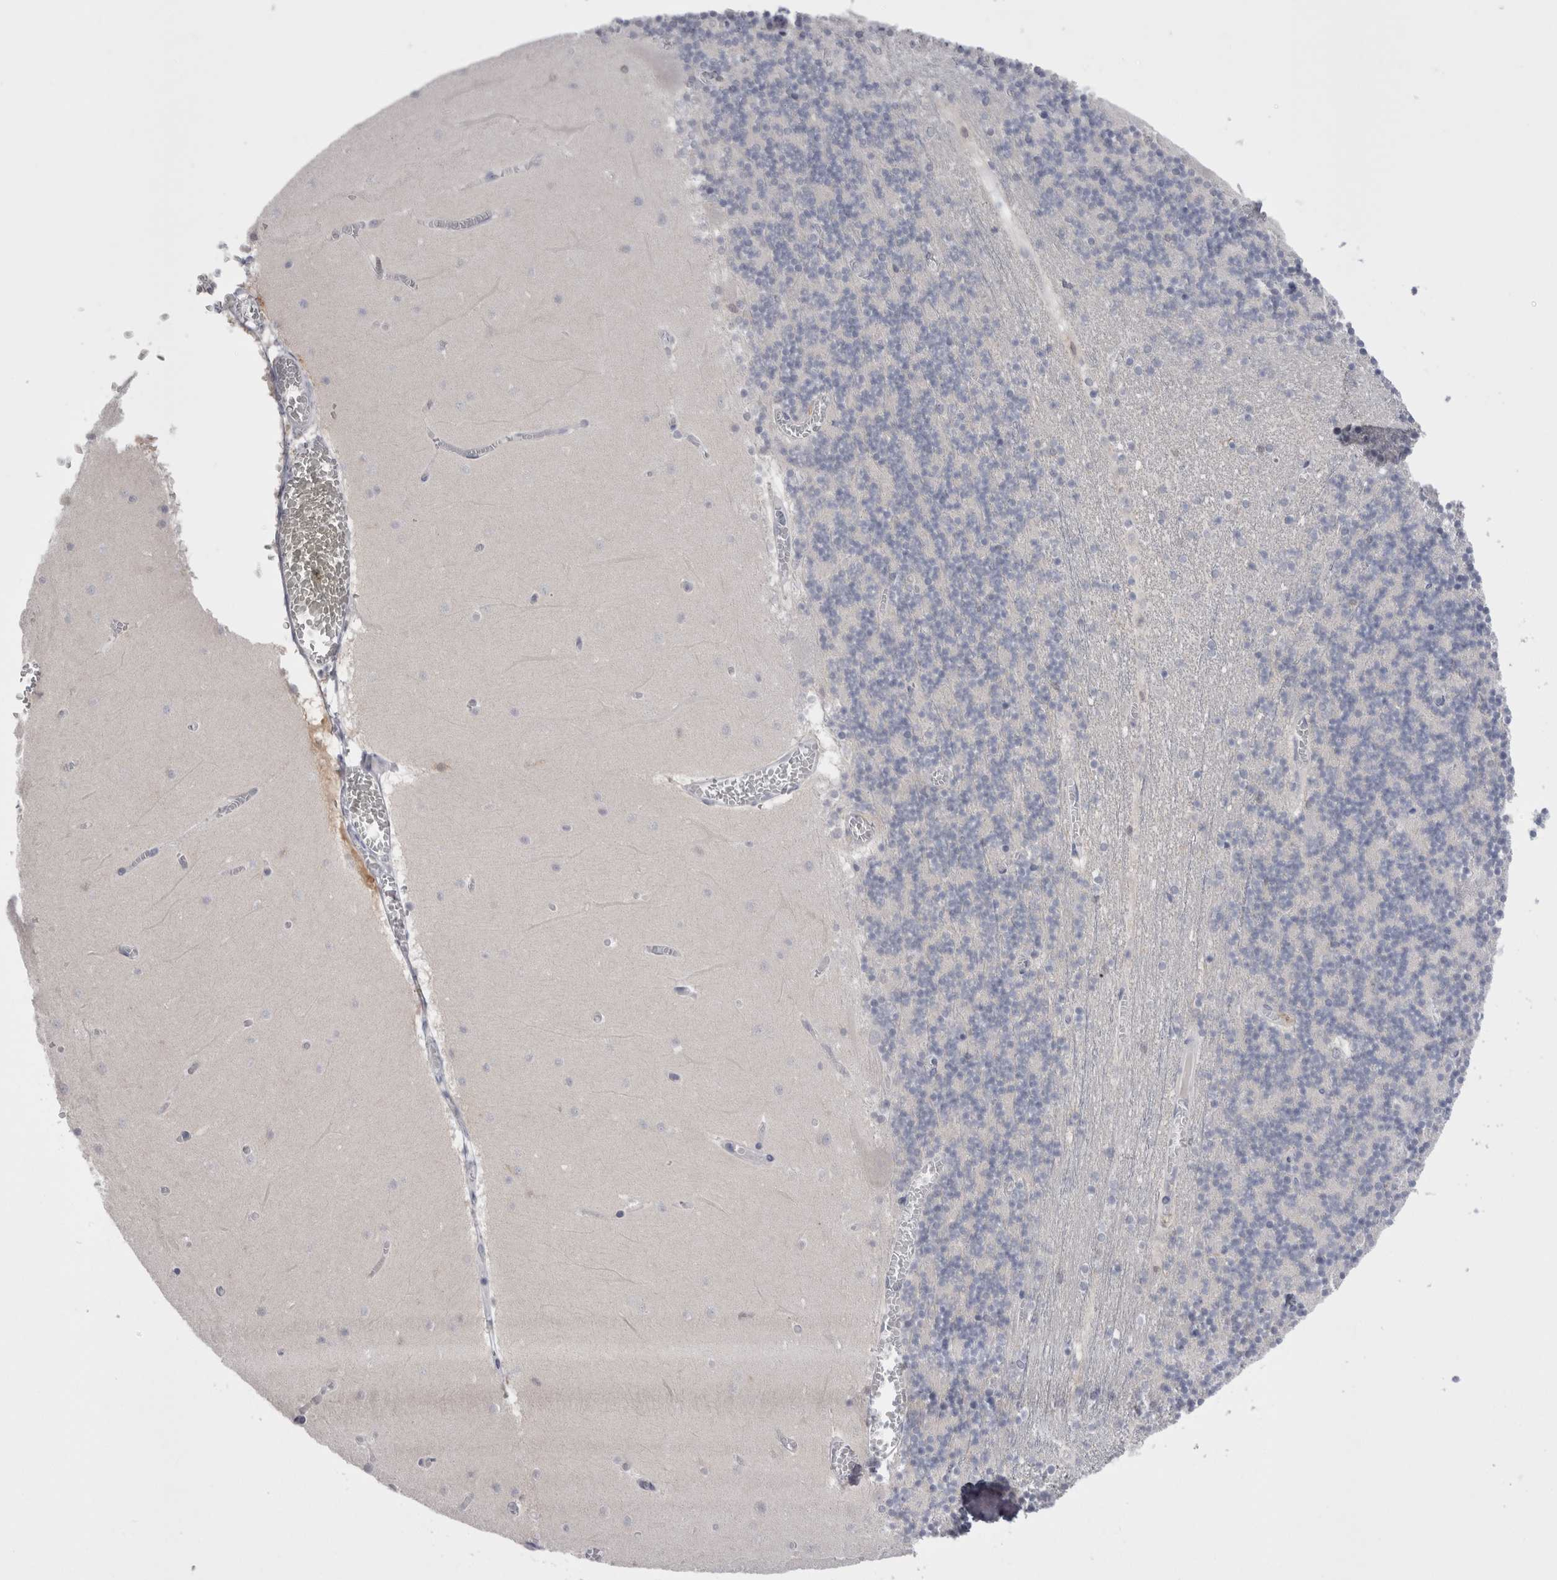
{"staining": {"intensity": "negative", "quantity": "none", "location": "none"}, "tissue": "cerebellum", "cell_type": "Cells in granular layer", "image_type": "normal", "snomed": [{"axis": "morphology", "description": "Normal tissue, NOS"}, {"axis": "topography", "description": "Cerebellum"}], "caption": "Cerebellum was stained to show a protein in brown. There is no significant positivity in cells in granular layer.", "gene": "SUCNR1", "patient": {"sex": "female", "age": 28}}